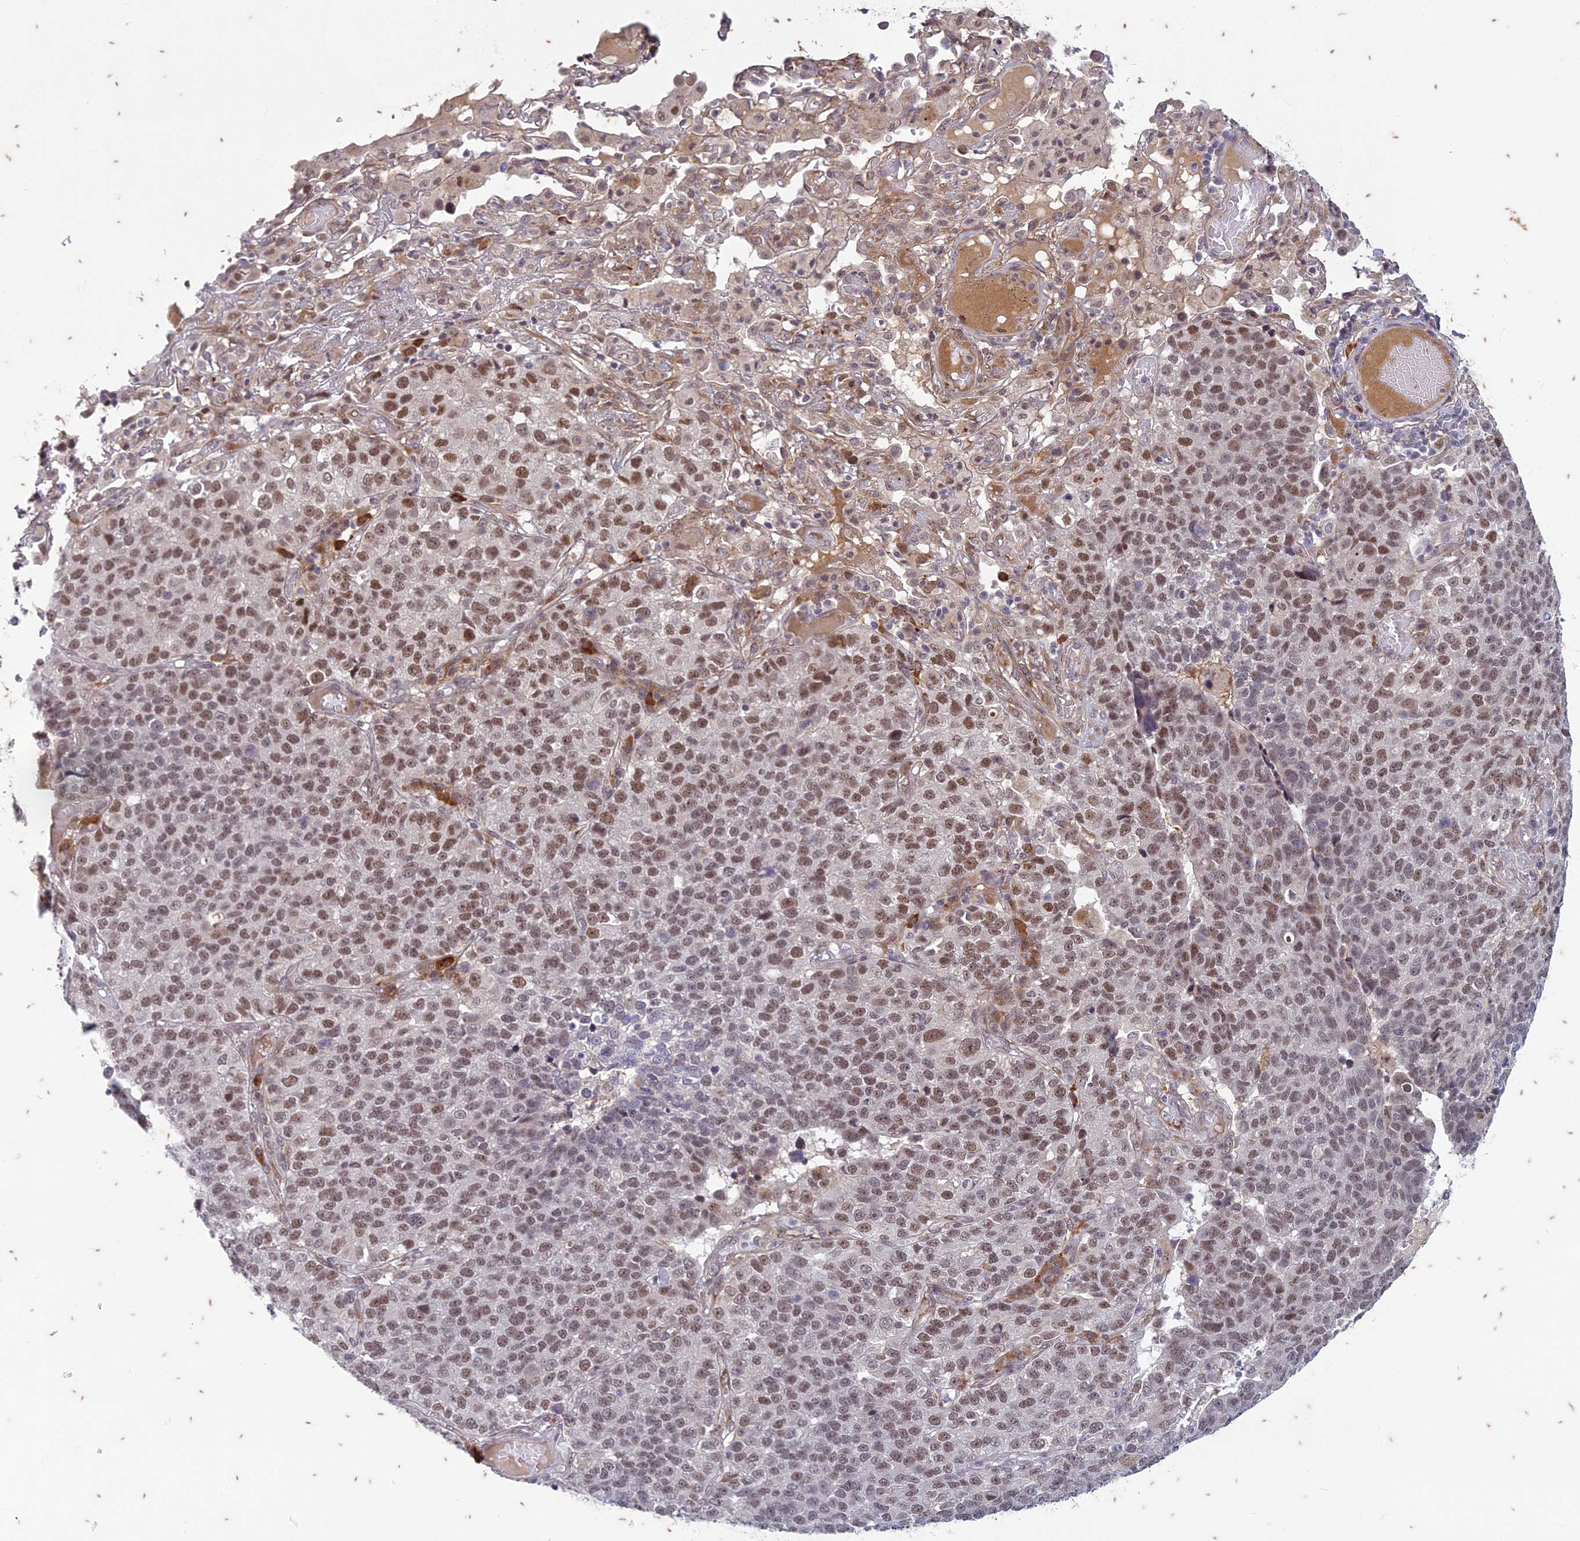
{"staining": {"intensity": "moderate", "quantity": ">75%", "location": "nuclear"}, "tissue": "lung cancer", "cell_type": "Tumor cells", "image_type": "cancer", "snomed": [{"axis": "morphology", "description": "Adenocarcinoma, NOS"}, {"axis": "topography", "description": "Lung"}], "caption": "Adenocarcinoma (lung) tissue exhibits moderate nuclear expression in about >75% of tumor cells (brown staining indicates protein expression, while blue staining denotes nuclei).", "gene": "PABPN1L", "patient": {"sex": "male", "age": 49}}